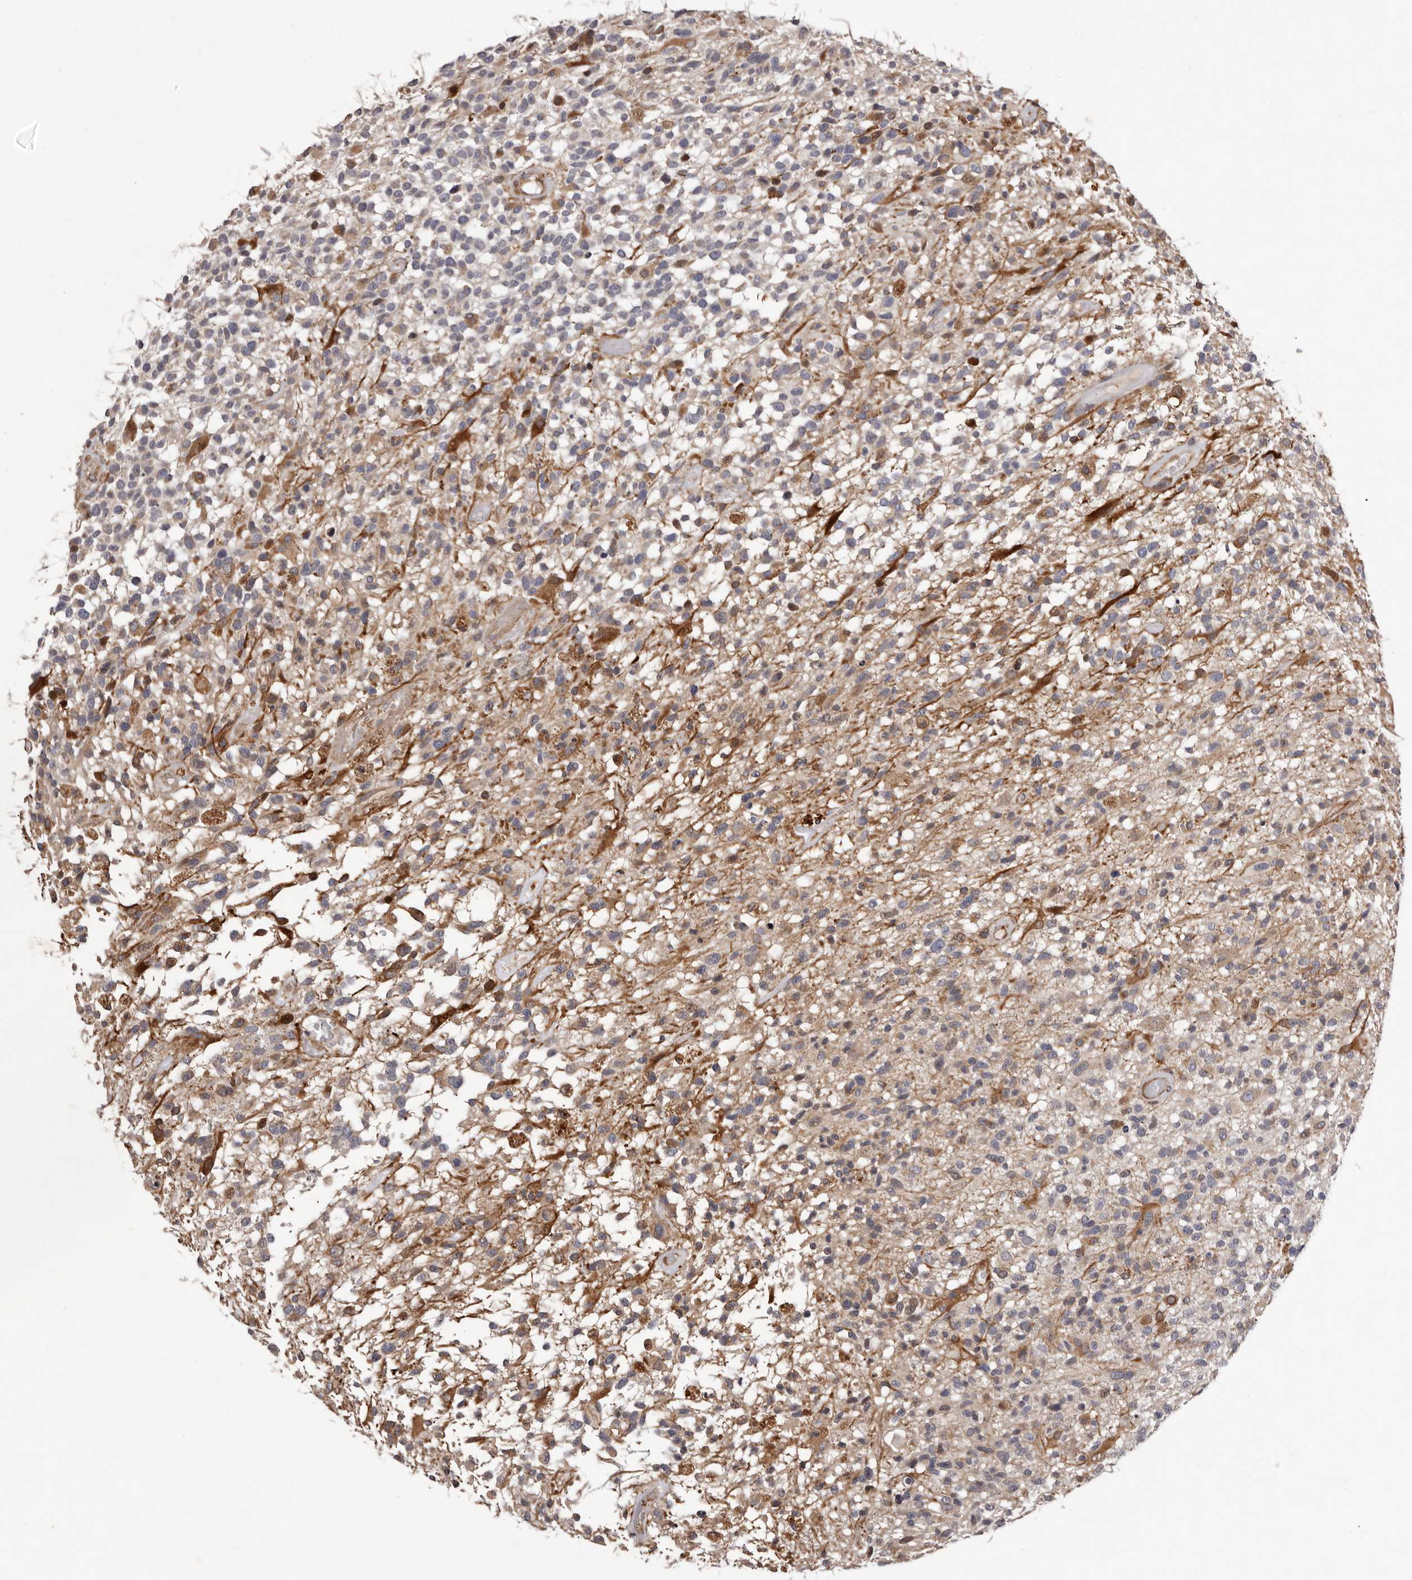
{"staining": {"intensity": "weak", "quantity": "25%-75%", "location": "cytoplasmic/membranous"}, "tissue": "glioma", "cell_type": "Tumor cells", "image_type": "cancer", "snomed": [{"axis": "morphology", "description": "Glioma, malignant, High grade"}, {"axis": "morphology", "description": "Glioblastoma, NOS"}, {"axis": "topography", "description": "Brain"}], "caption": "Human glioma stained for a protein (brown) shows weak cytoplasmic/membranous positive staining in about 25%-75% of tumor cells.", "gene": "GADD45B", "patient": {"sex": "male", "age": 60}}